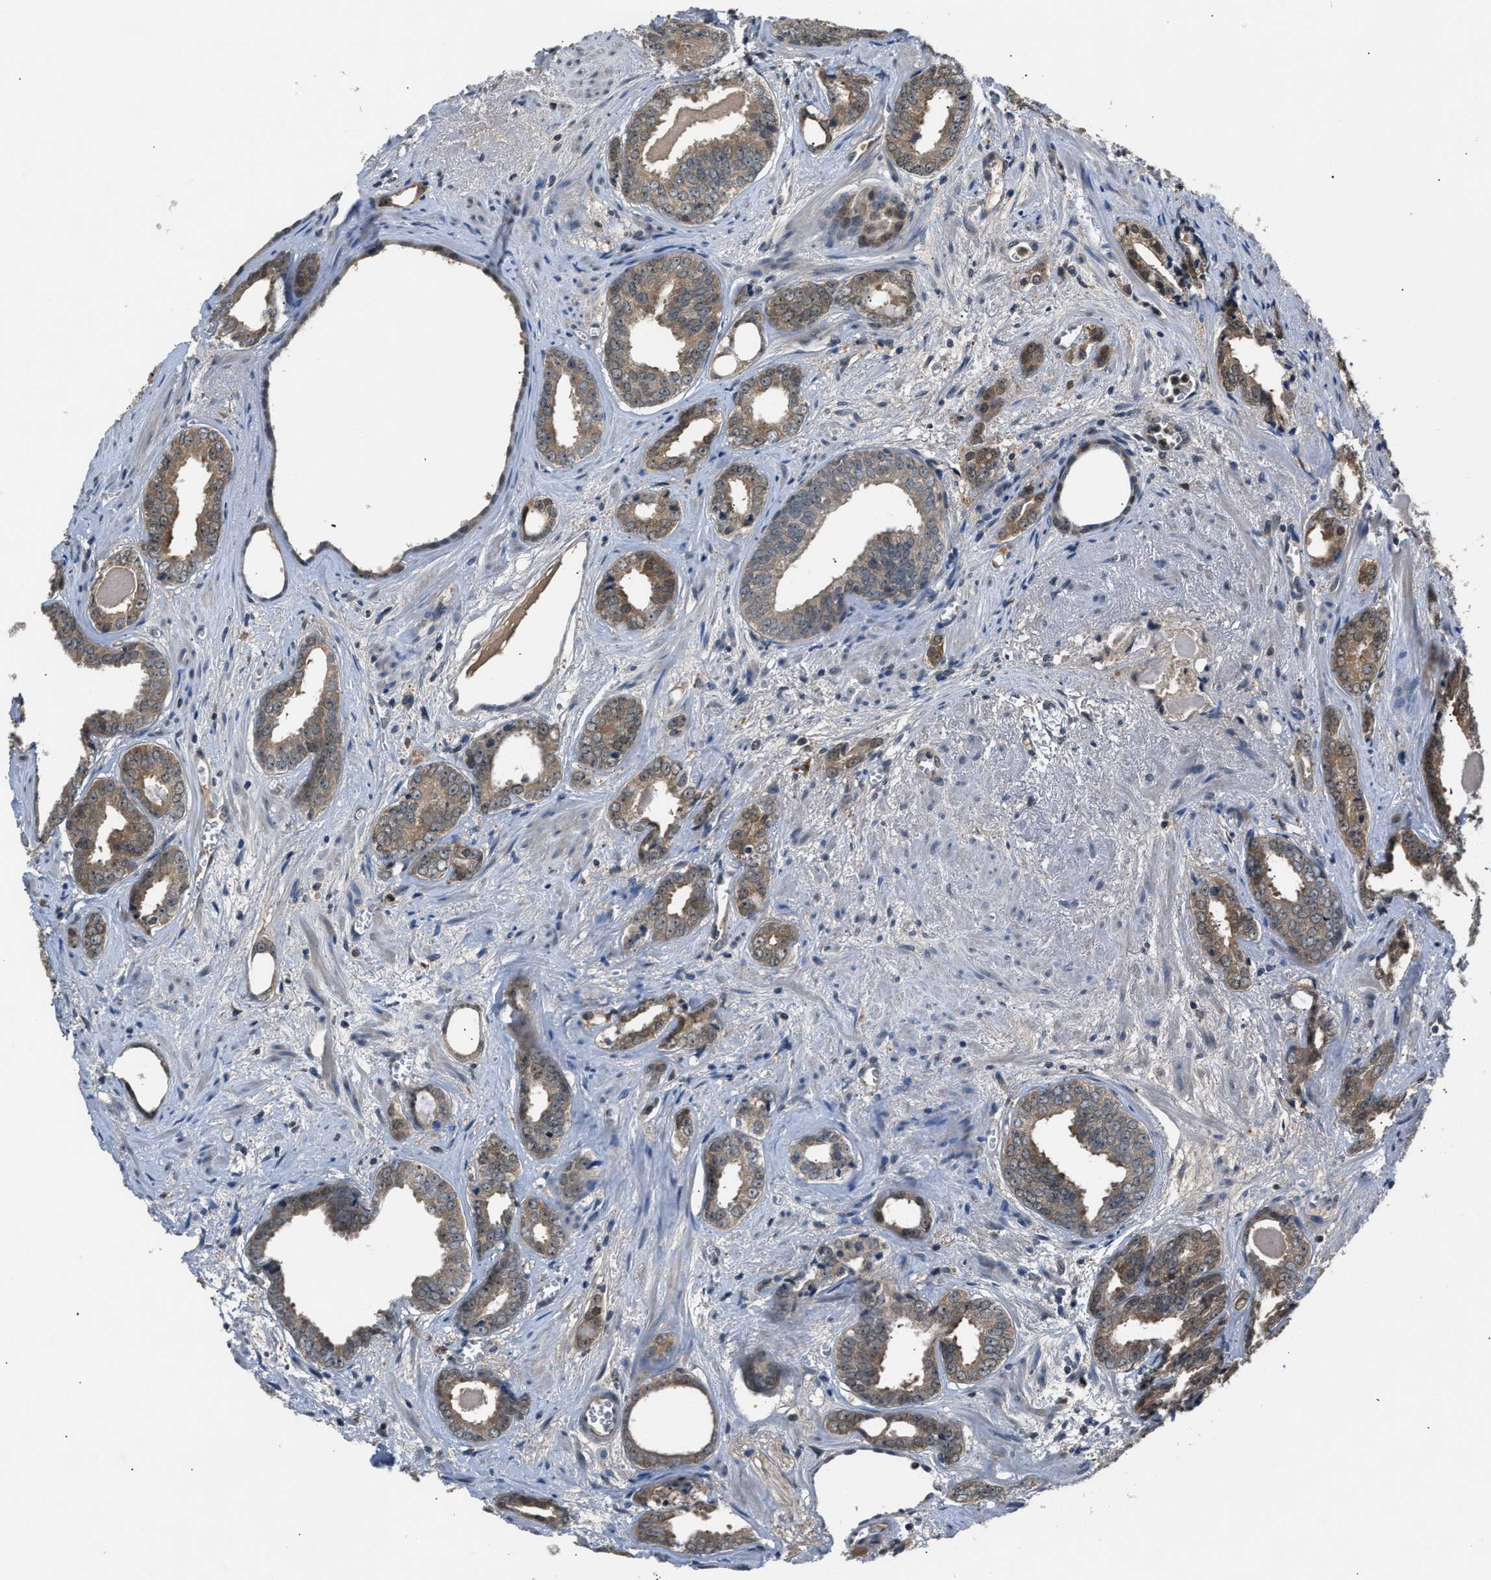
{"staining": {"intensity": "weak", "quantity": ">75%", "location": "cytoplasmic/membranous"}, "tissue": "prostate cancer", "cell_type": "Tumor cells", "image_type": "cancer", "snomed": [{"axis": "morphology", "description": "Adenocarcinoma, Medium grade"}, {"axis": "topography", "description": "Prostate"}], "caption": "About >75% of tumor cells in human prostate cancer (medium-grade adenocarcinoma) exhibit weak cytoplasmic/membranous protein positivity as visualized by brown immunohistochemical staining.", "gene": "TP53I3", "patient": {"sex": "male", "age": 79}}